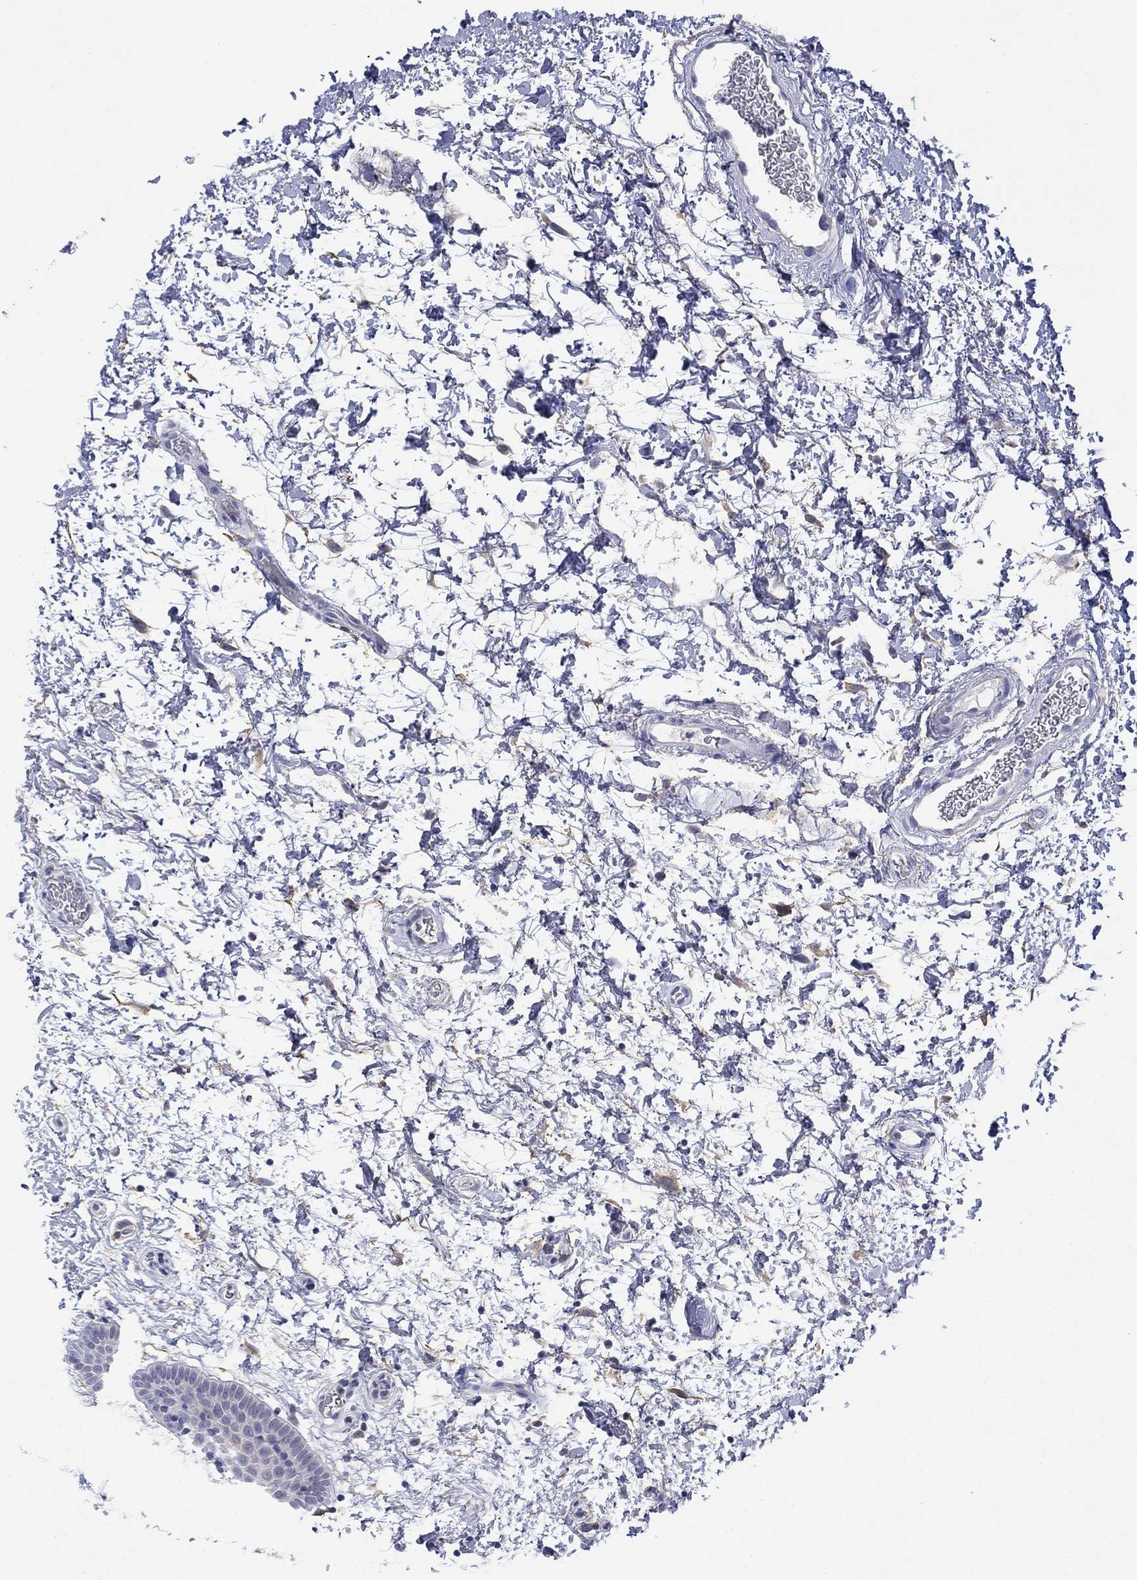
{"staining": {"intensity": "weak", "quantity": "<25%", "location": "cytoplasmic/membranous"}, "tissue": "oral mucosa", "cell_type": "Squamous epithelial cells", "image_type": "normal", "snomed": [{"axis": "morphology", "description": "Normal tissue, NOS"}, {"axis": "topography", "description": "Oral tissue"}], "caption": "Immunohistochemistry histopathology image of unremarkable human oral mucosa stained for a protein (brown), which demonstrates no expression in squamous epithelial cells.", "gene": "CYP2B6", "patient": {"sex": "male", "age": 72}}